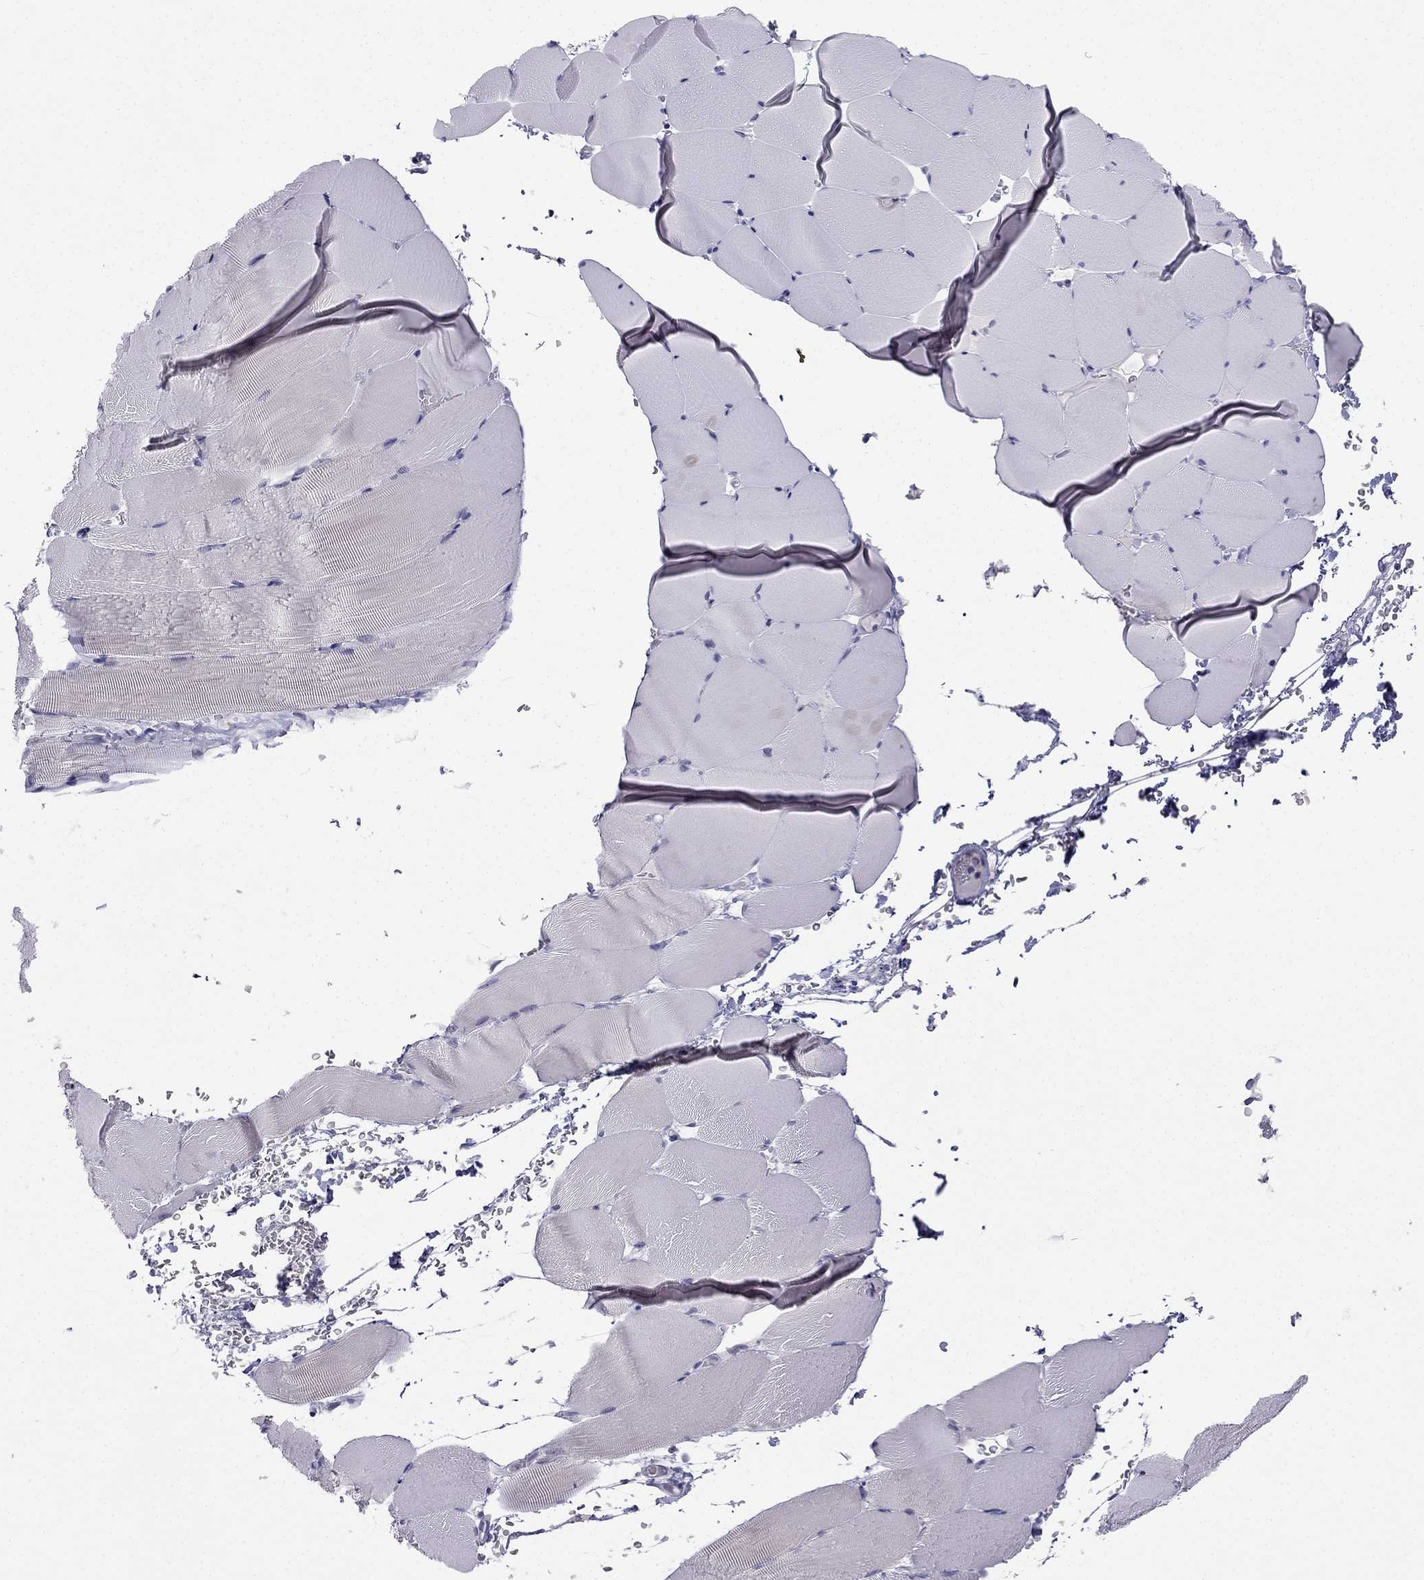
{"staining": {"intensity": "negative", "quantity": "none", "location": "none"}, "tissue": "skeletal muscle", "cell_type": "Myocytes", "image_type": "normal", "snomed": [{"axis": "morphology", "description": "Normal tissue, NOS"}, {"axis": "topography", "description": "Skeletal muscle"}], "caption": "Immunohistochemistry photomicrograph of benign human skeletal muscle stained for a protein (brown), which reveals no positivity in myocytes.", "gene": "C16orf89", "patient": {"sex": "female", "age": 37}}